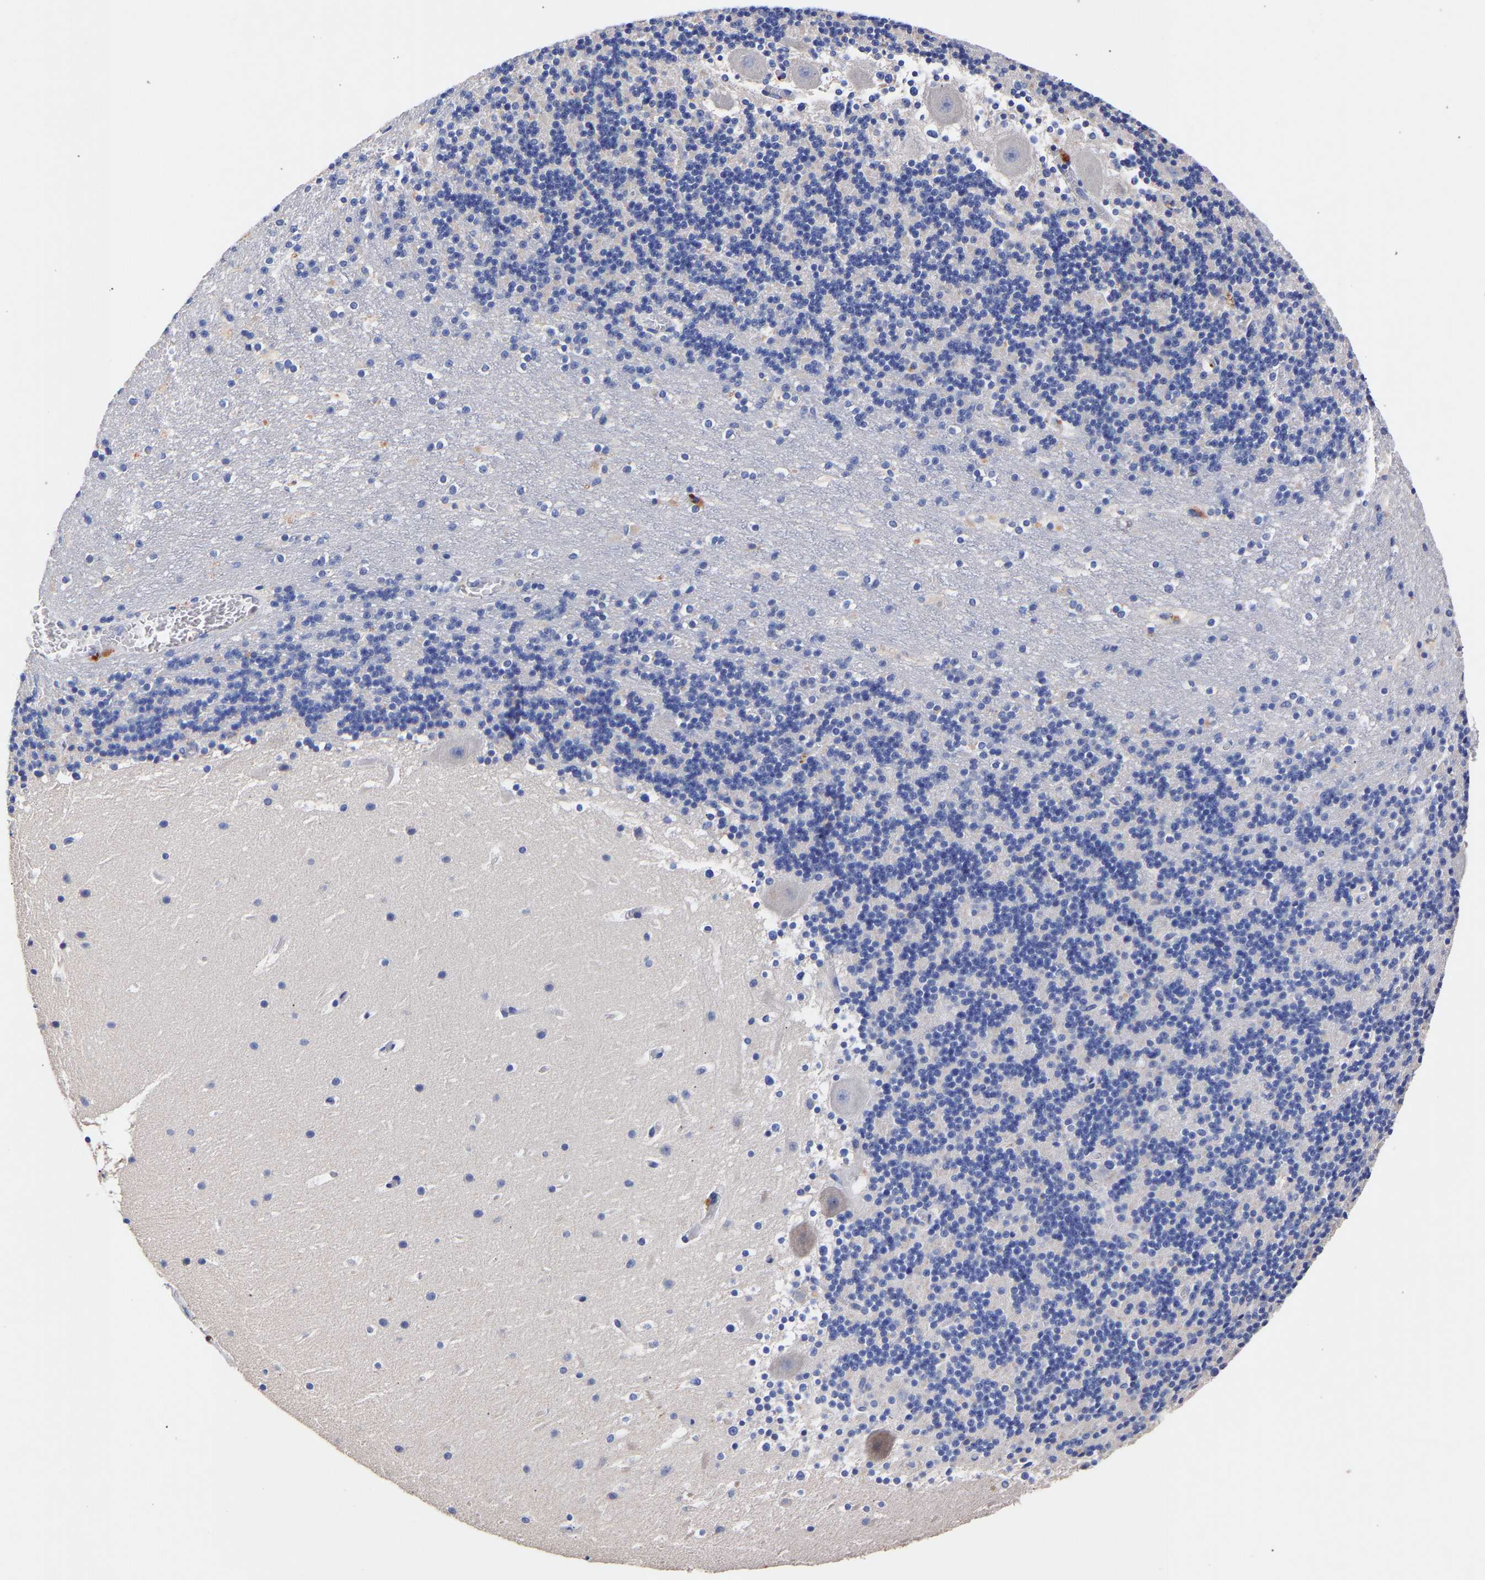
{"staining": {"intensity": "negative", "quantity": "none", "location": "none"}, "tissue": "cerebellum", "cell_type": "Cells in granular layer", "image_type": "normal", "snomed": [{"axis": "morphology", "description": "Normal tissue, NOS"}, {"axis": "topography", "description": "Cerebellum"}], "caption": "Histopathology image shows no protein expression in cells in granular layer of unremarkable cerebellum.", "gene": "SEM1", "patient": {"sex": "male", "age": 45}}